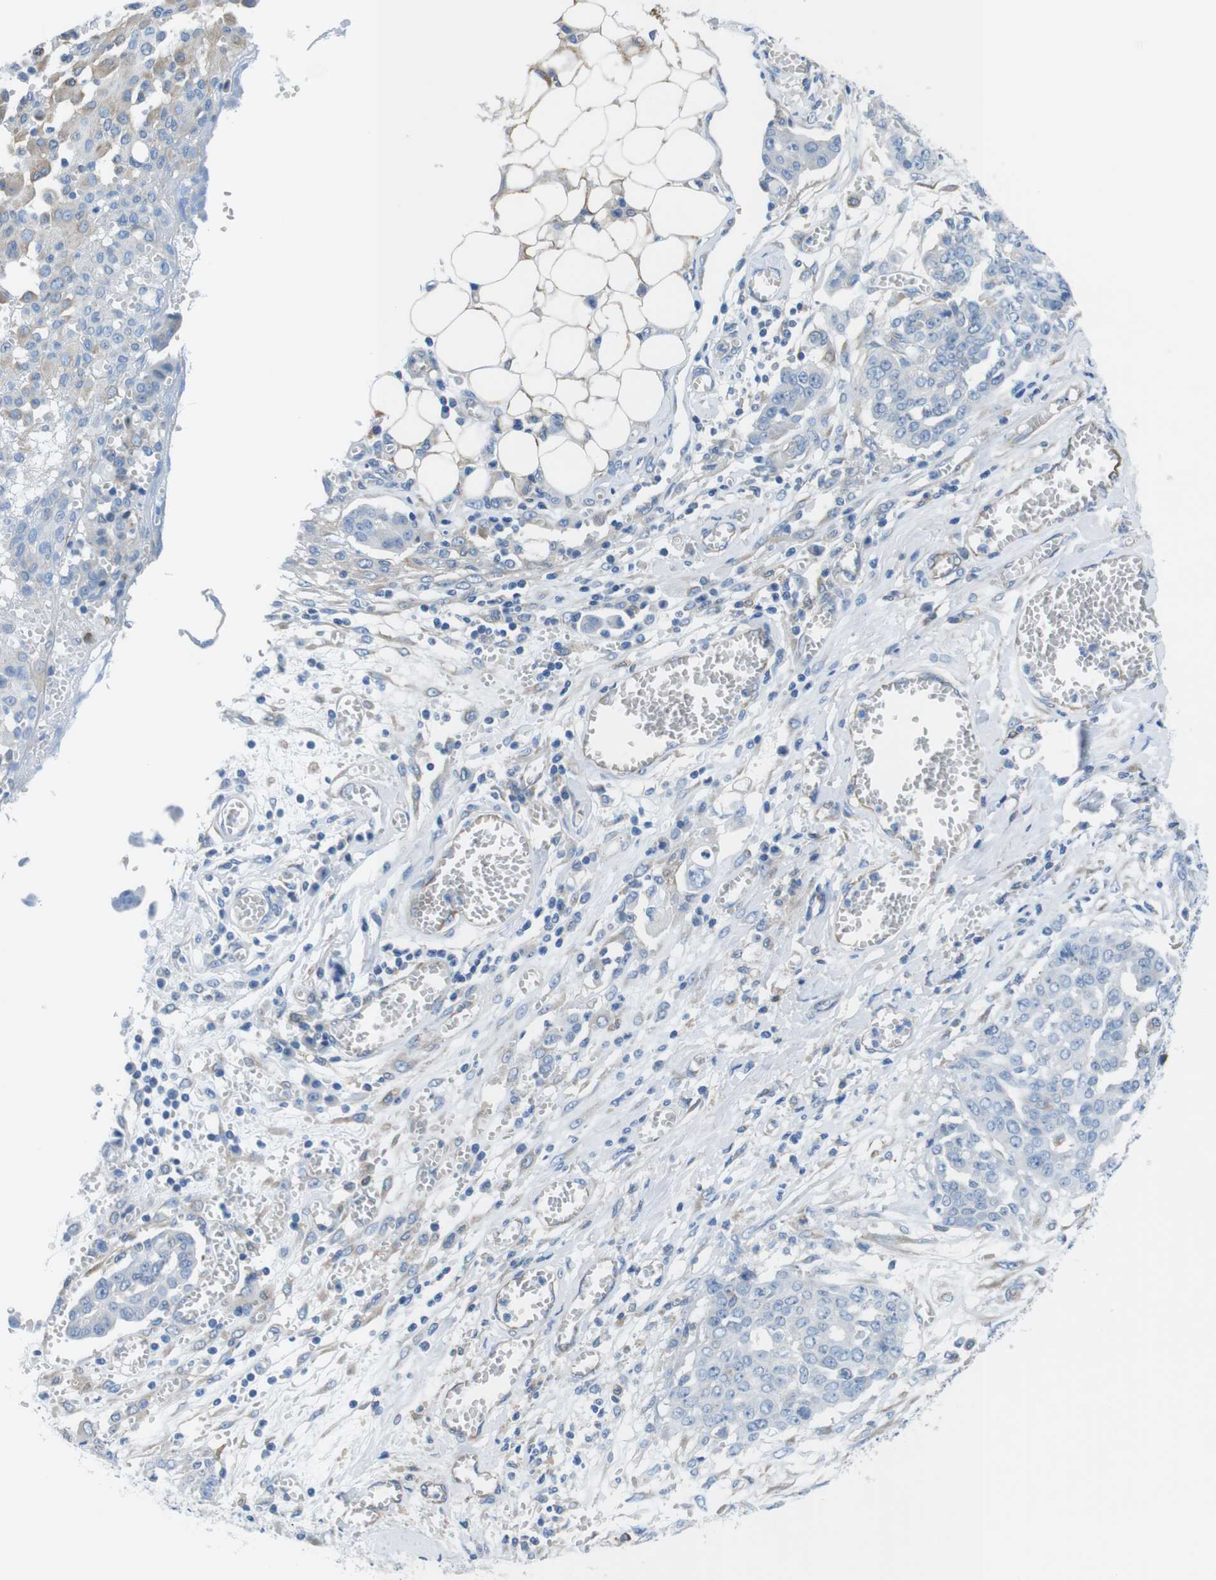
{"staining": {"intensity": "negative", "quantity": "none", "location": "none"}, "tissue": "ovarian cancer", "cell_type": "Tumor cells", "image_type": "cancer", "snomed": [{"axis": "morphology", "description": "Cystadenocarcinoma, serous, NOS"}, {"axis": "topography", "description": "Soft tissue"}, {"axis": "topography", "description": "Ovary"}], "caption": "Immunohistochemistry (IHC) micrograph of neoplastic tissue: human serous cystadenocarcinoma (ovarian) stained with DAB shows no significant protein staining in tumor cells.", "gene": "CDH8", "patient": {"sex": "female", "age": 57}}